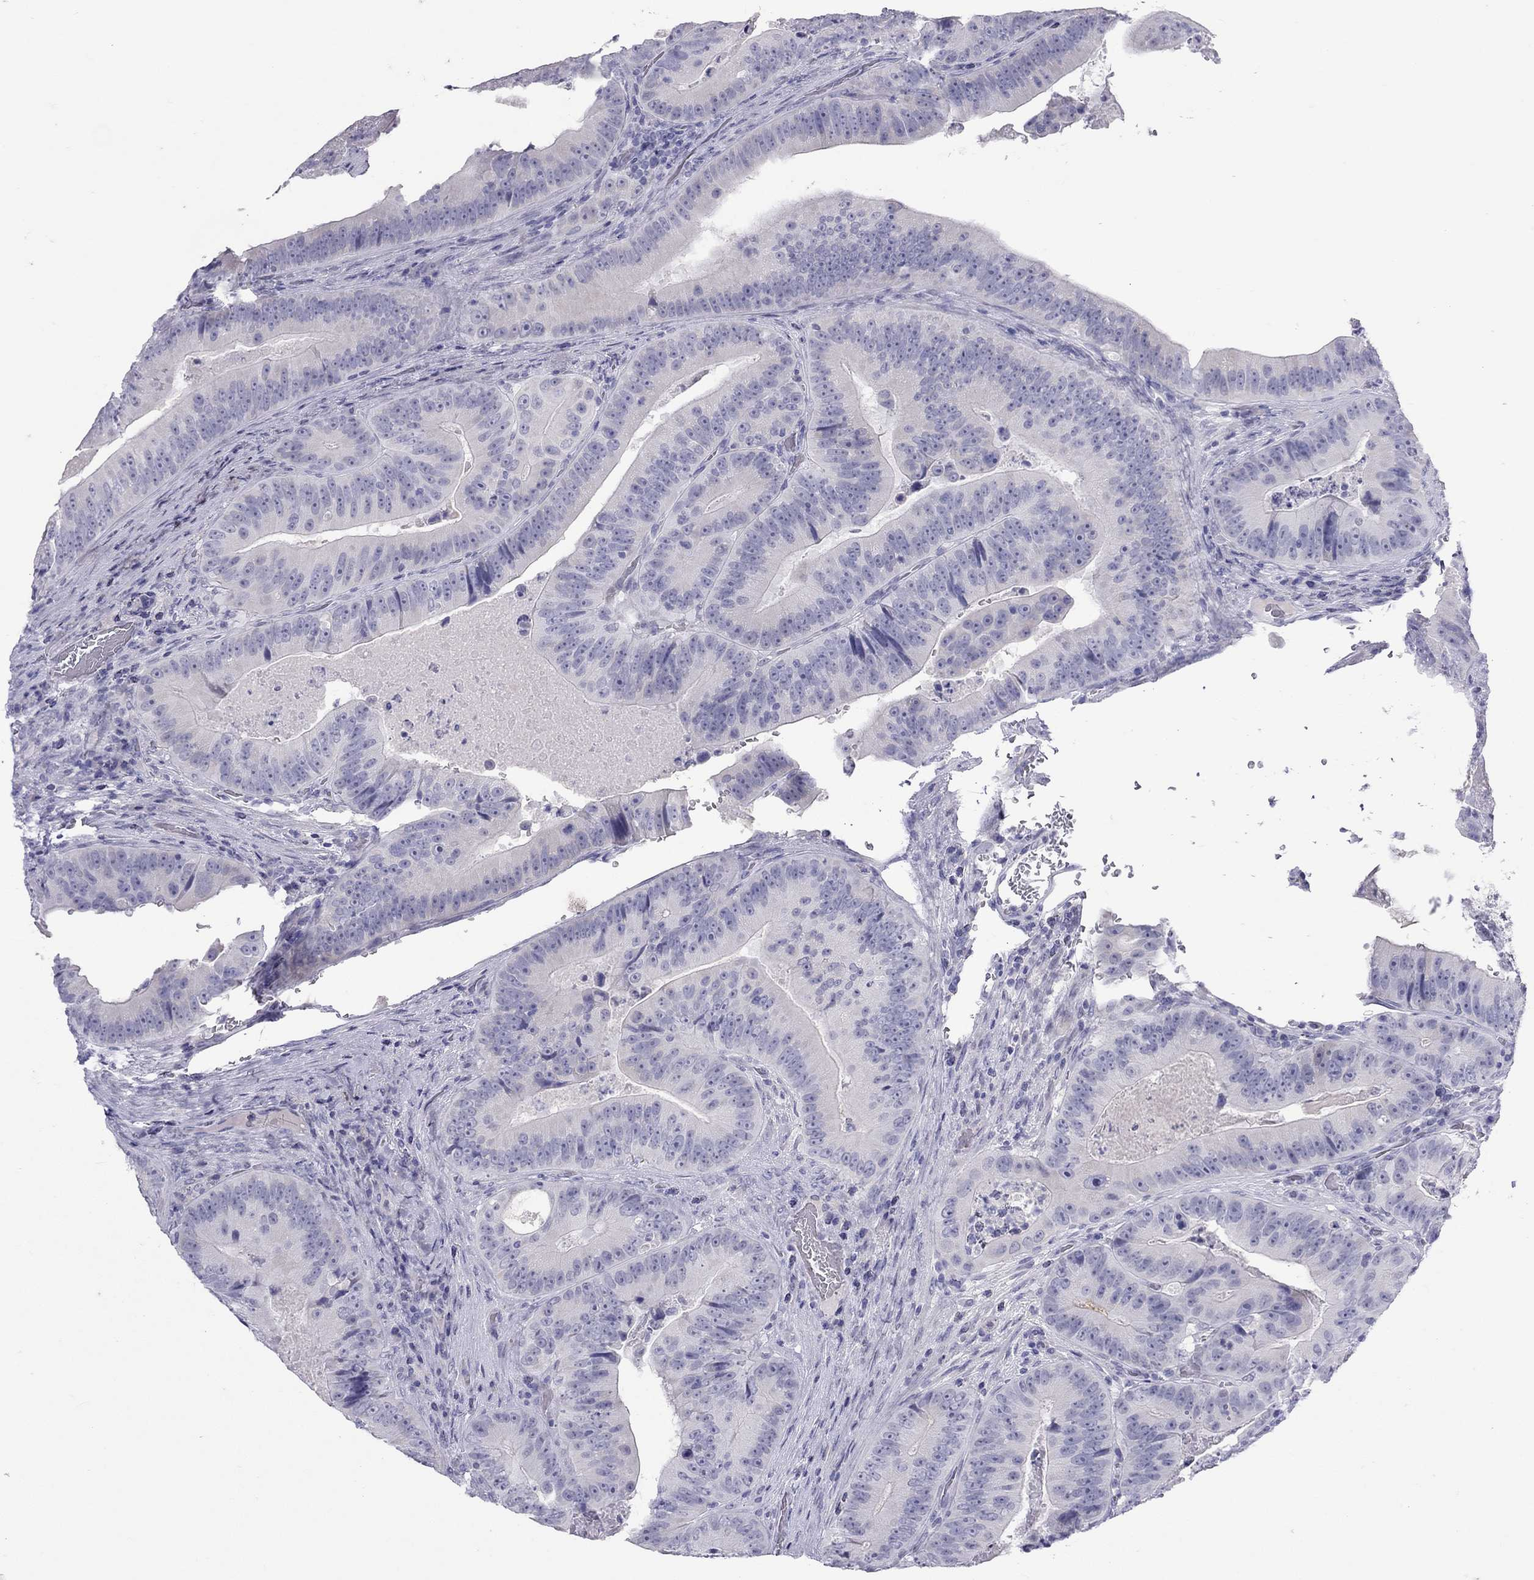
{"staining": {"intensity": "negative", "quantity": "none", "location": "none"}, "tissue": "colorectal cancer", "cell_type": "Tumor cells", "image_type": "cancer", "snomed": [{"axis": "morphology", "description": "Adenocarcinoma, NOS"}, {"axis": "topography", "description": "Colon"}], "caption": "The micrograph demonstrates no staining of tumor cells in colorectal cancer (adenocarcinoma).", "gene": "MUC16", "patient": {"sex": "female", "age": 86}}